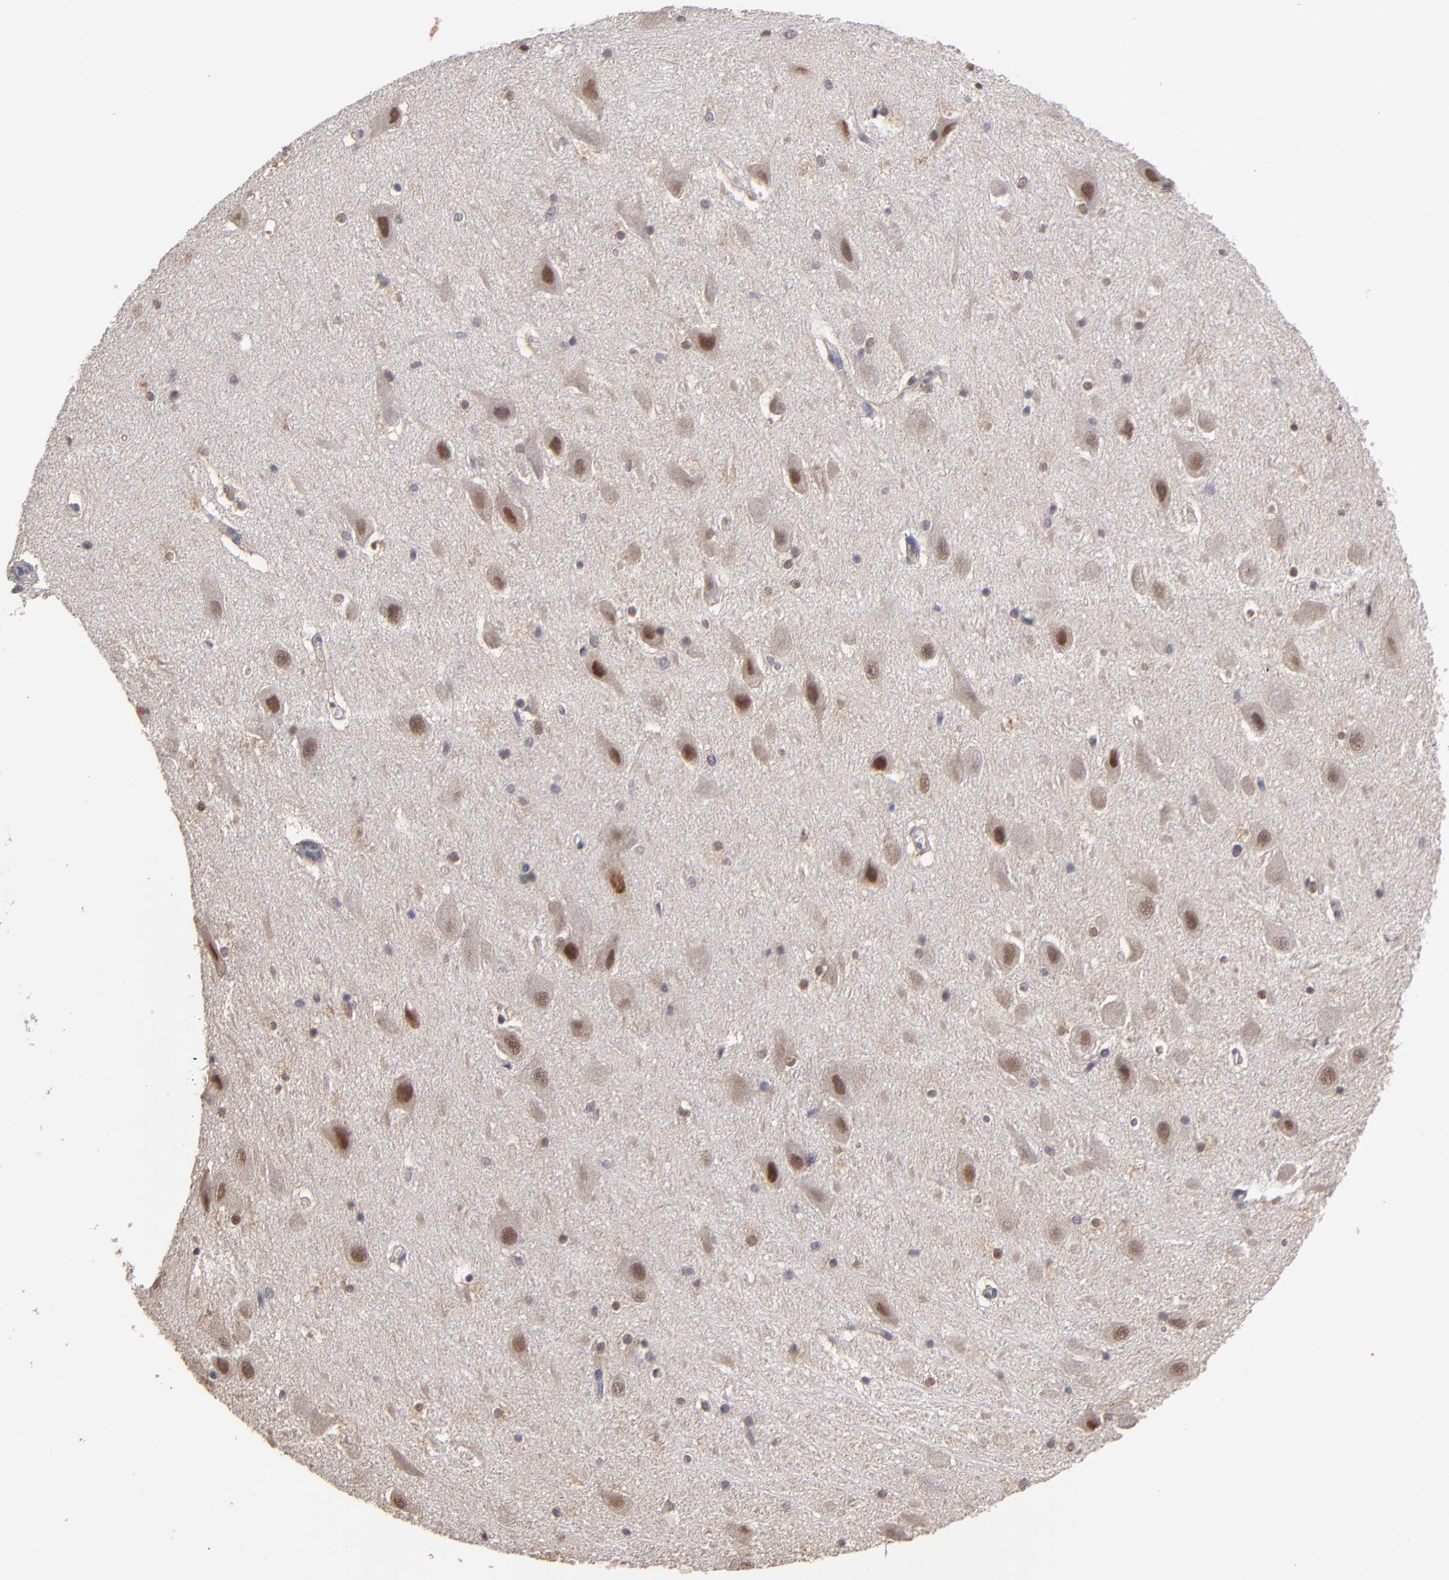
{"staining": {"intensity": "weak", "quantity": "<25%", "location": "cytoplasmic/membranous"}, "tissue": "hippocampus", "cell_type": "Glial cells", "image_type": "normal", "snomed": [{"axis": "morphology", "description": "Normal tissue, NOS"}, {"axis": "topography", "description": "Hippocampus"}], "caption": "Immunohistochemistry (IHC) photomicrograph of normal hippocampus: human hippocampus stained with DAB (3,3'-diaminobenzidine) exhibits no significant protein expression in glial cells.", "gene": "PSMD10", "patient": {"sex": "female", "age": 19}}